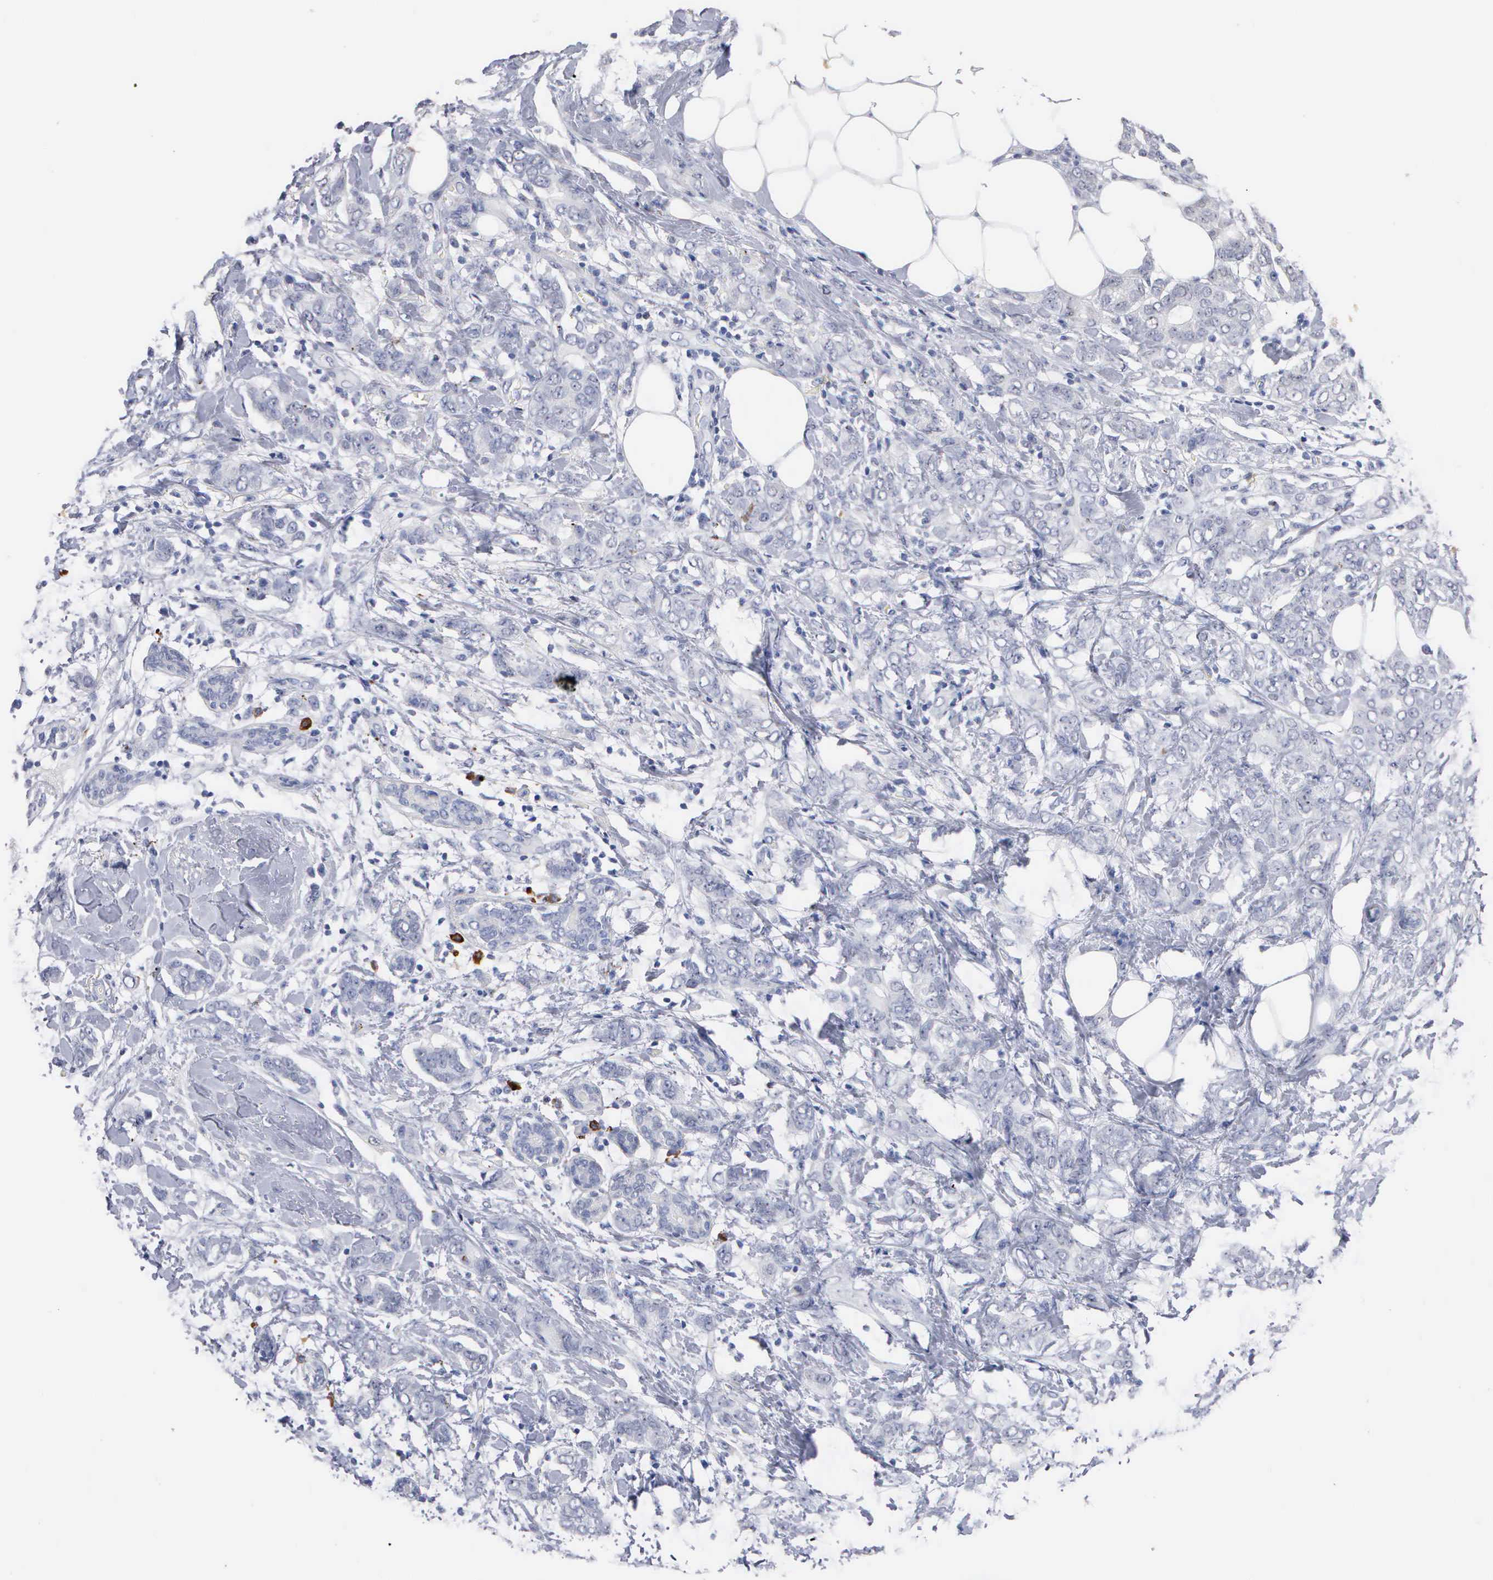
{"staining": {"intensity": "negative", "quantity": "none", "location": "none"}, "tissue": "breast cancer", "cell_type": "Tumor cells", "image_type": "cancer", "snomed": [{"axis": "morphology", "description": "Duct carcinoma"}, {"axis": "topography", "description": "Breast"}], "caption": "A high-resolution histopathology image shows immunohistochemistry (IHC) staining of breast cancer, which exhibits no significant expression in tumor cells.", "gene": "ASPHD2", "patient": {"sex": "female", "age": 53}}